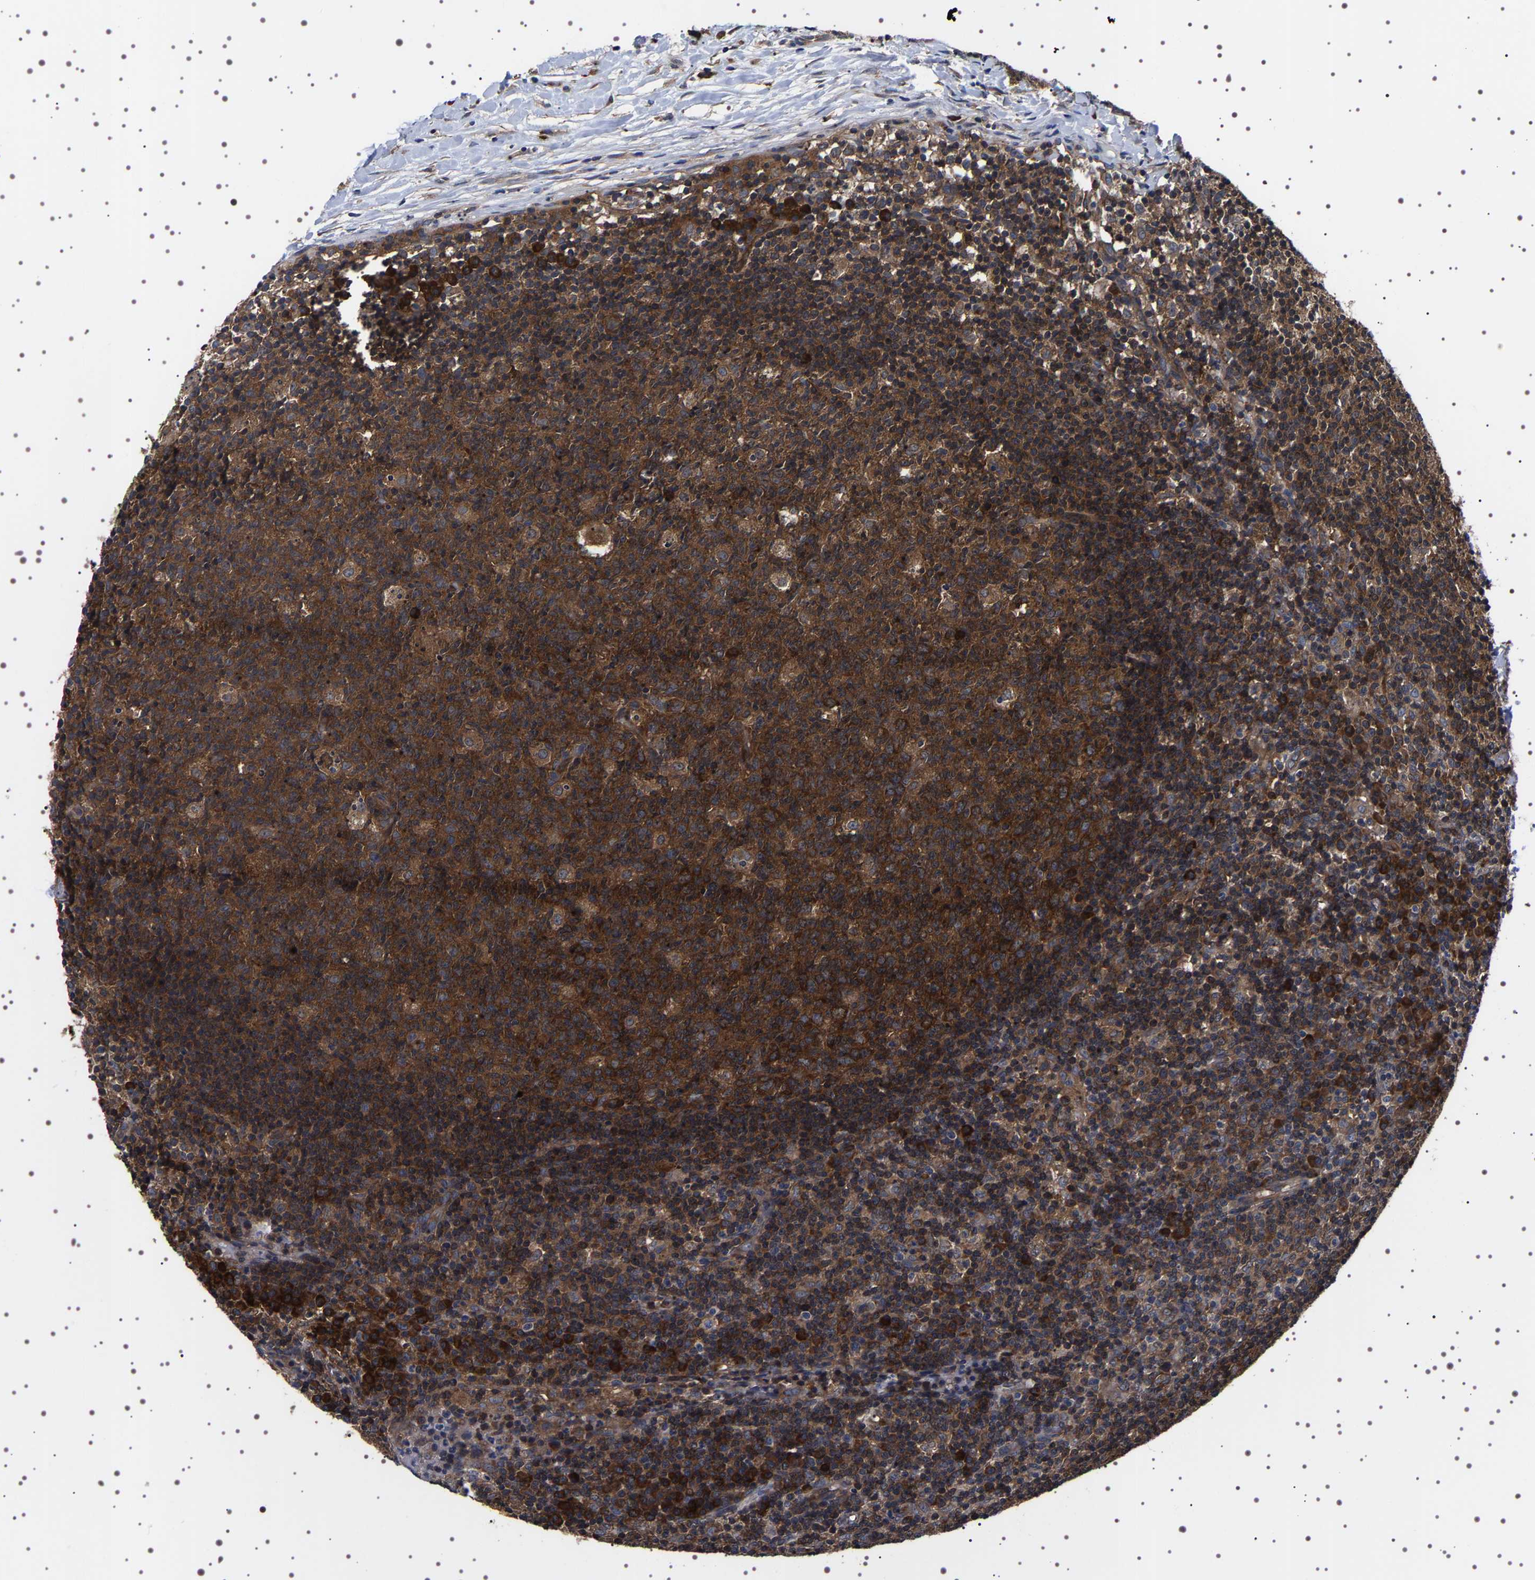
{"staining": {"intensity": "strong", "quantity": ">75%", "location": "cytoplasmic/membranous"}, "tissue": "lymph node", "cell_type": "Germinal center cells", "image_type": "normal", "snomed": [{"axis": "morphology", "description": "Normal tissue, NOS"}, {"axis": "morphology", "description": "Inflammation, NOS"}, {"axis": "topography", "description": "Lymph node"}], "caption": "Immunohistochemistry (IHC) histopathology image of benign lymph node: human lymph node stained using immunohistochemistry (IHC) exhibits high levels of strong protein expression localized specifically in the cytoplasmic/membranous of germinal center cells, appearing as a cytoplasmic/membranous brown color.", "gene": "DARS1", "patient": {"sex": "male", "age": 55}}